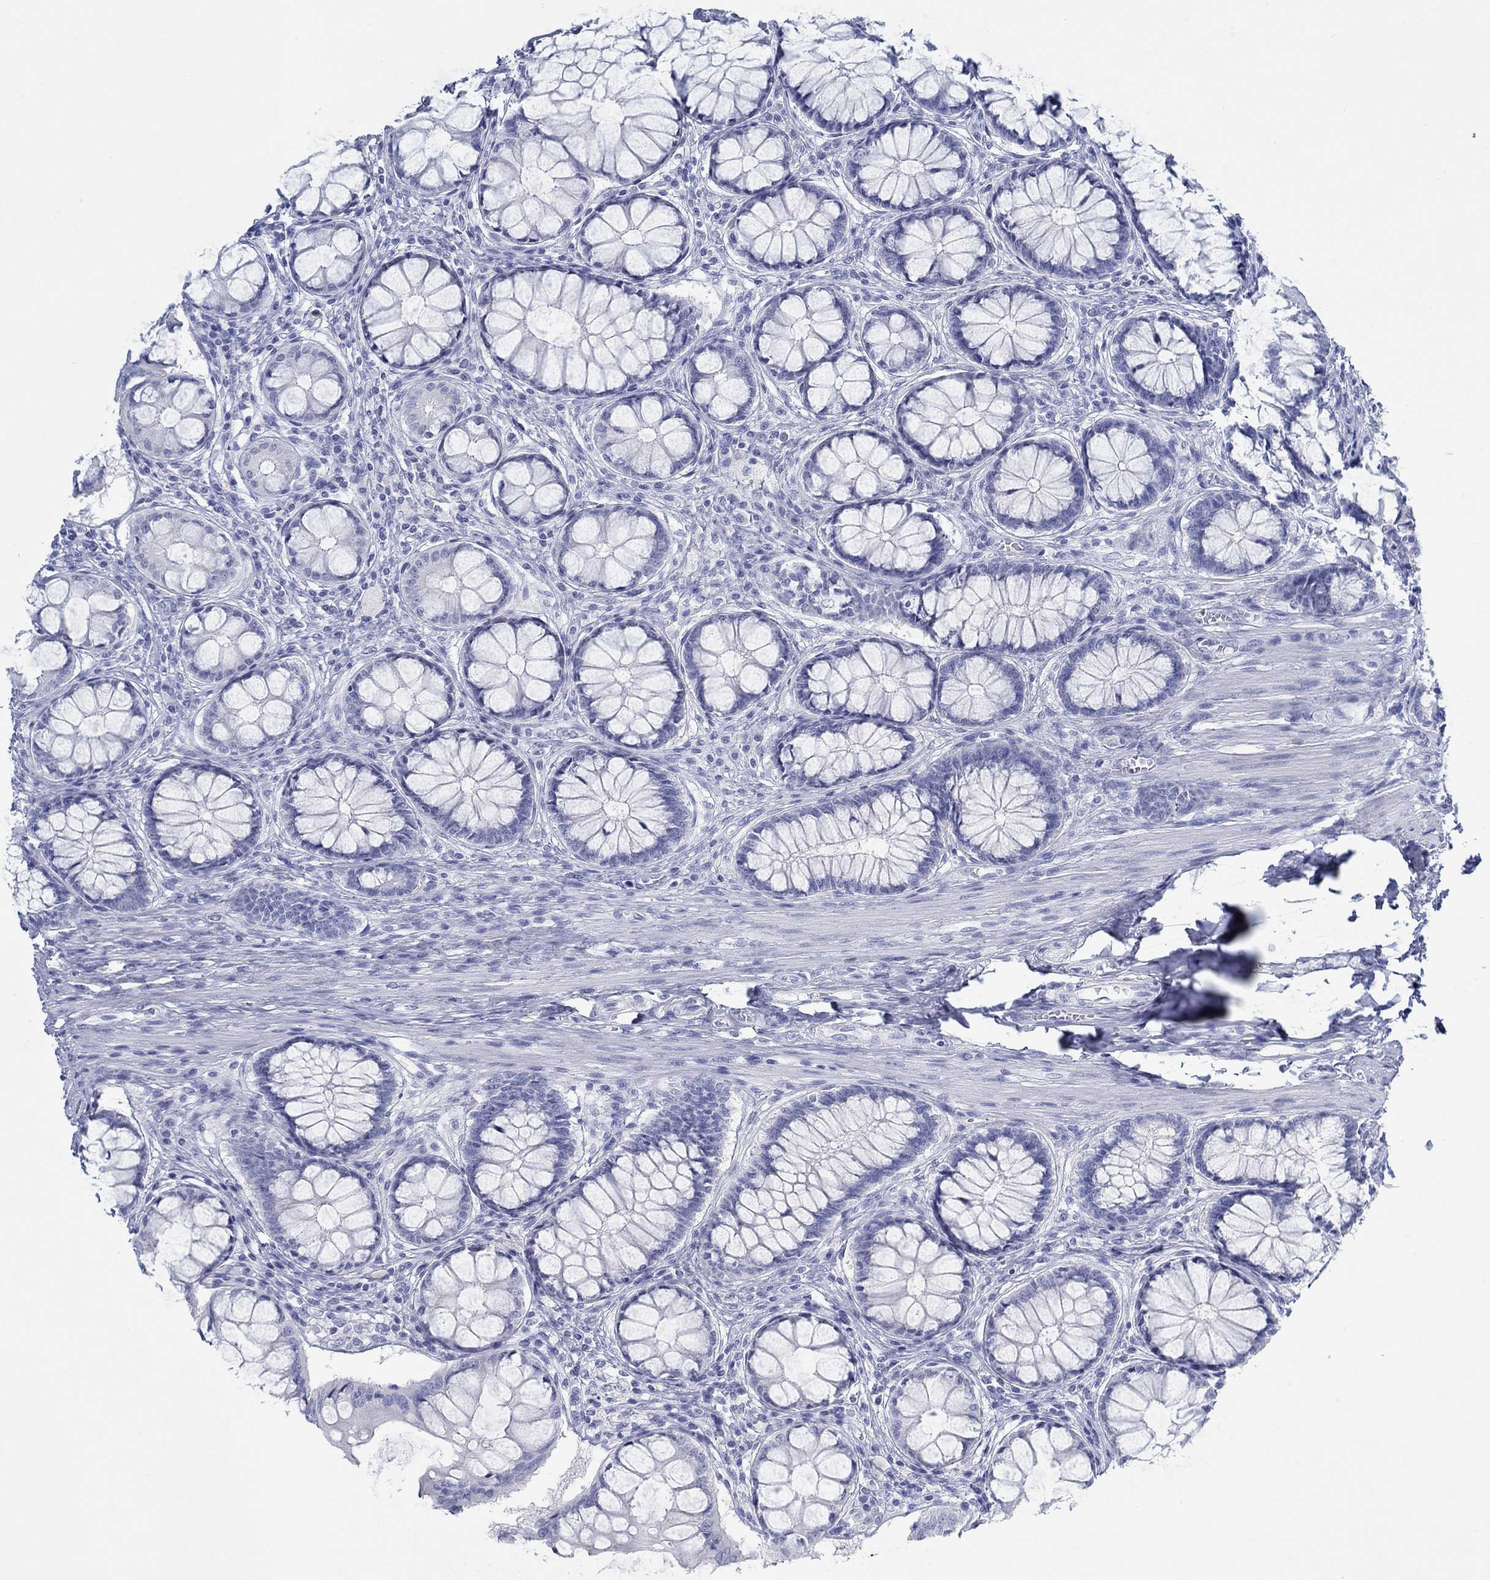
{"staining": {"intensity": "negative", "quantity": "none", "location": "none"}, "tissue": "colon", "cell_type": "Endothelial cells", "image_type": "normal", "snomed": [{"axis": "morphology", "description": "Normal tissue, NOS"}, {"axis": "topography", "description": "Colon"}], "caption": "Immunohistochemical staining of benign colon exhibits no significant staining in endothelial cells.", "gene": "PAX9", "patient": {"sex": "female", "age": 65}}